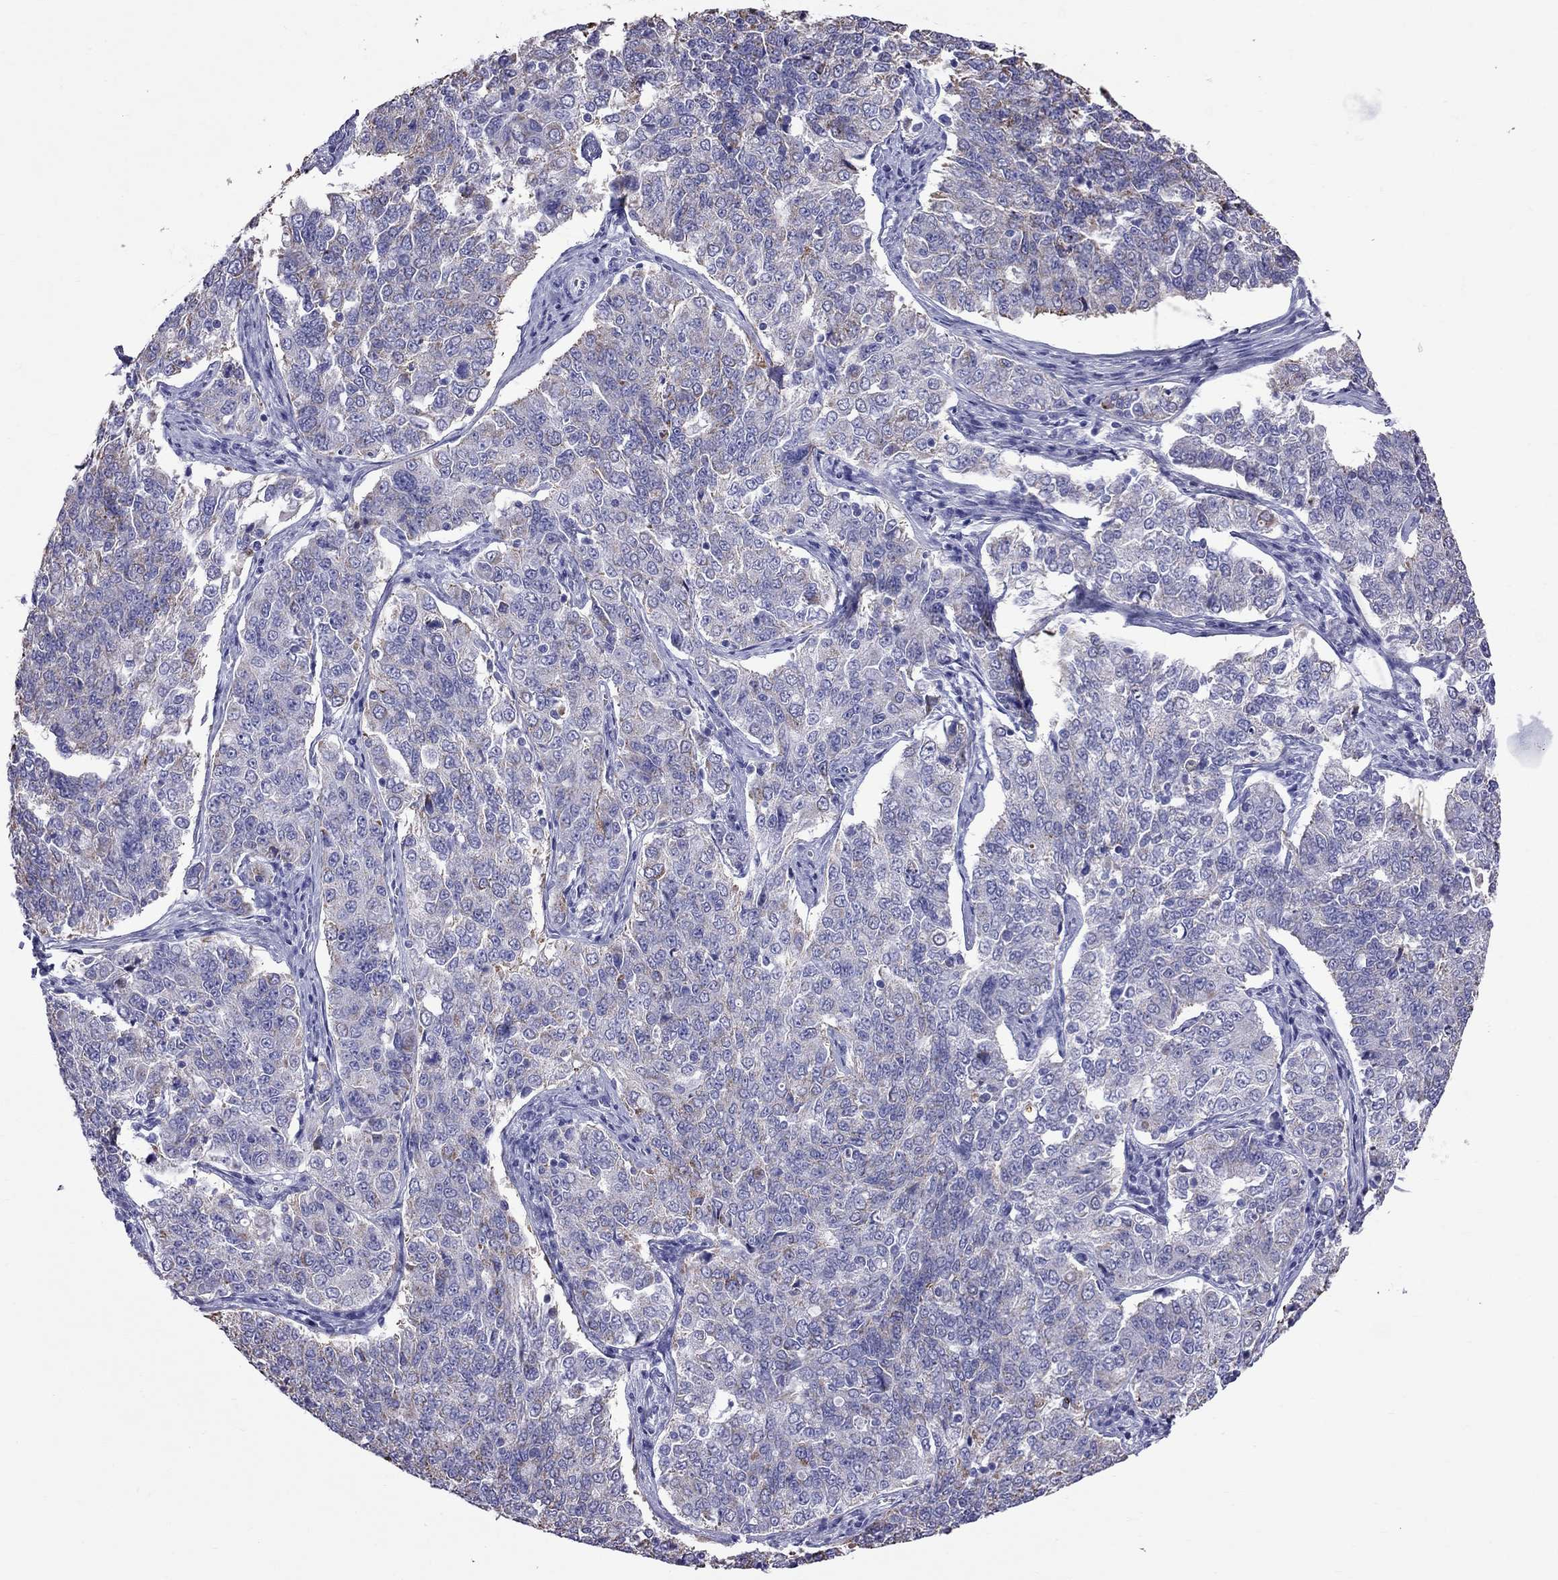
{"staining": {"intensity": "negative", "quantity": "none", "location": "none"}, "tissue": "endometrial cancer", "cell_type": "Tumor cells", "image_type": "cancer", "snomed": [{"axis": "morphology", "description": "Adenocarcinoma, NOS"}, {"axis": "topography", "description": "Endometrium"}], "caption": "DAB (3,3'-diaminobenzidine) immunohistochemical staining of human adenocarcinoma (endometrial) shows no significant expression in tumor cells.", "gene": "TTLL13", "patient": {"sex": "female", "age": 43}}